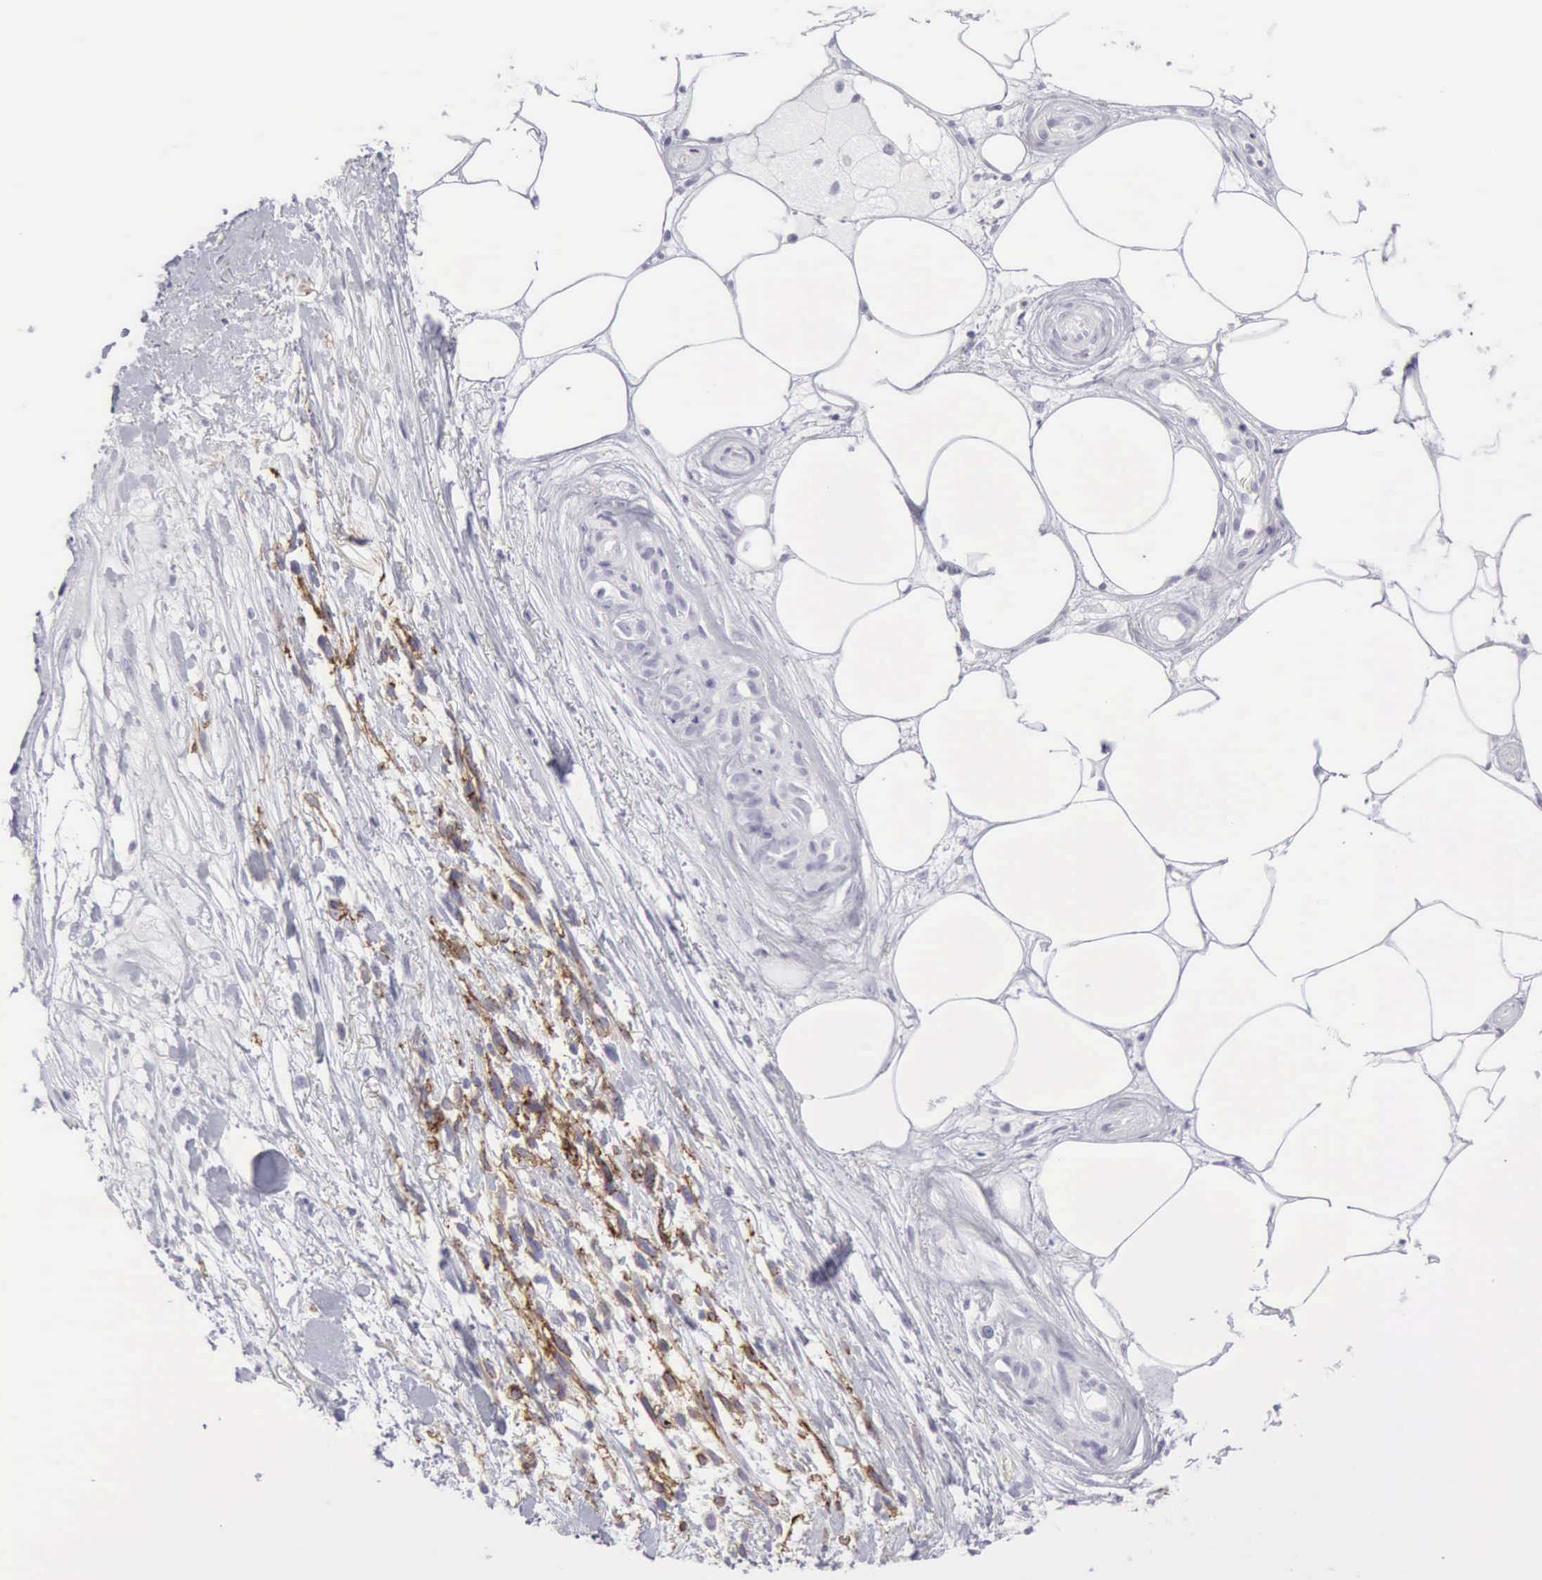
{"staining": {"intensity": "negative", "quantity": "none", "location": "none"}, "tissue": "melanoma", "cell_type": "Tumor cells", "image_type": "cancer", "snomed": [{"axis": "morphology", "description": "Malignant melanoma, NOS"}, {"axis": "topography", "description": "Skin"}], "caption": "IHC image of melanoma stained for a protein (brown), which shows no staining in tumor cells.", "gene": "NCAM1", "patient": {"sex": "female", "age": 85}}